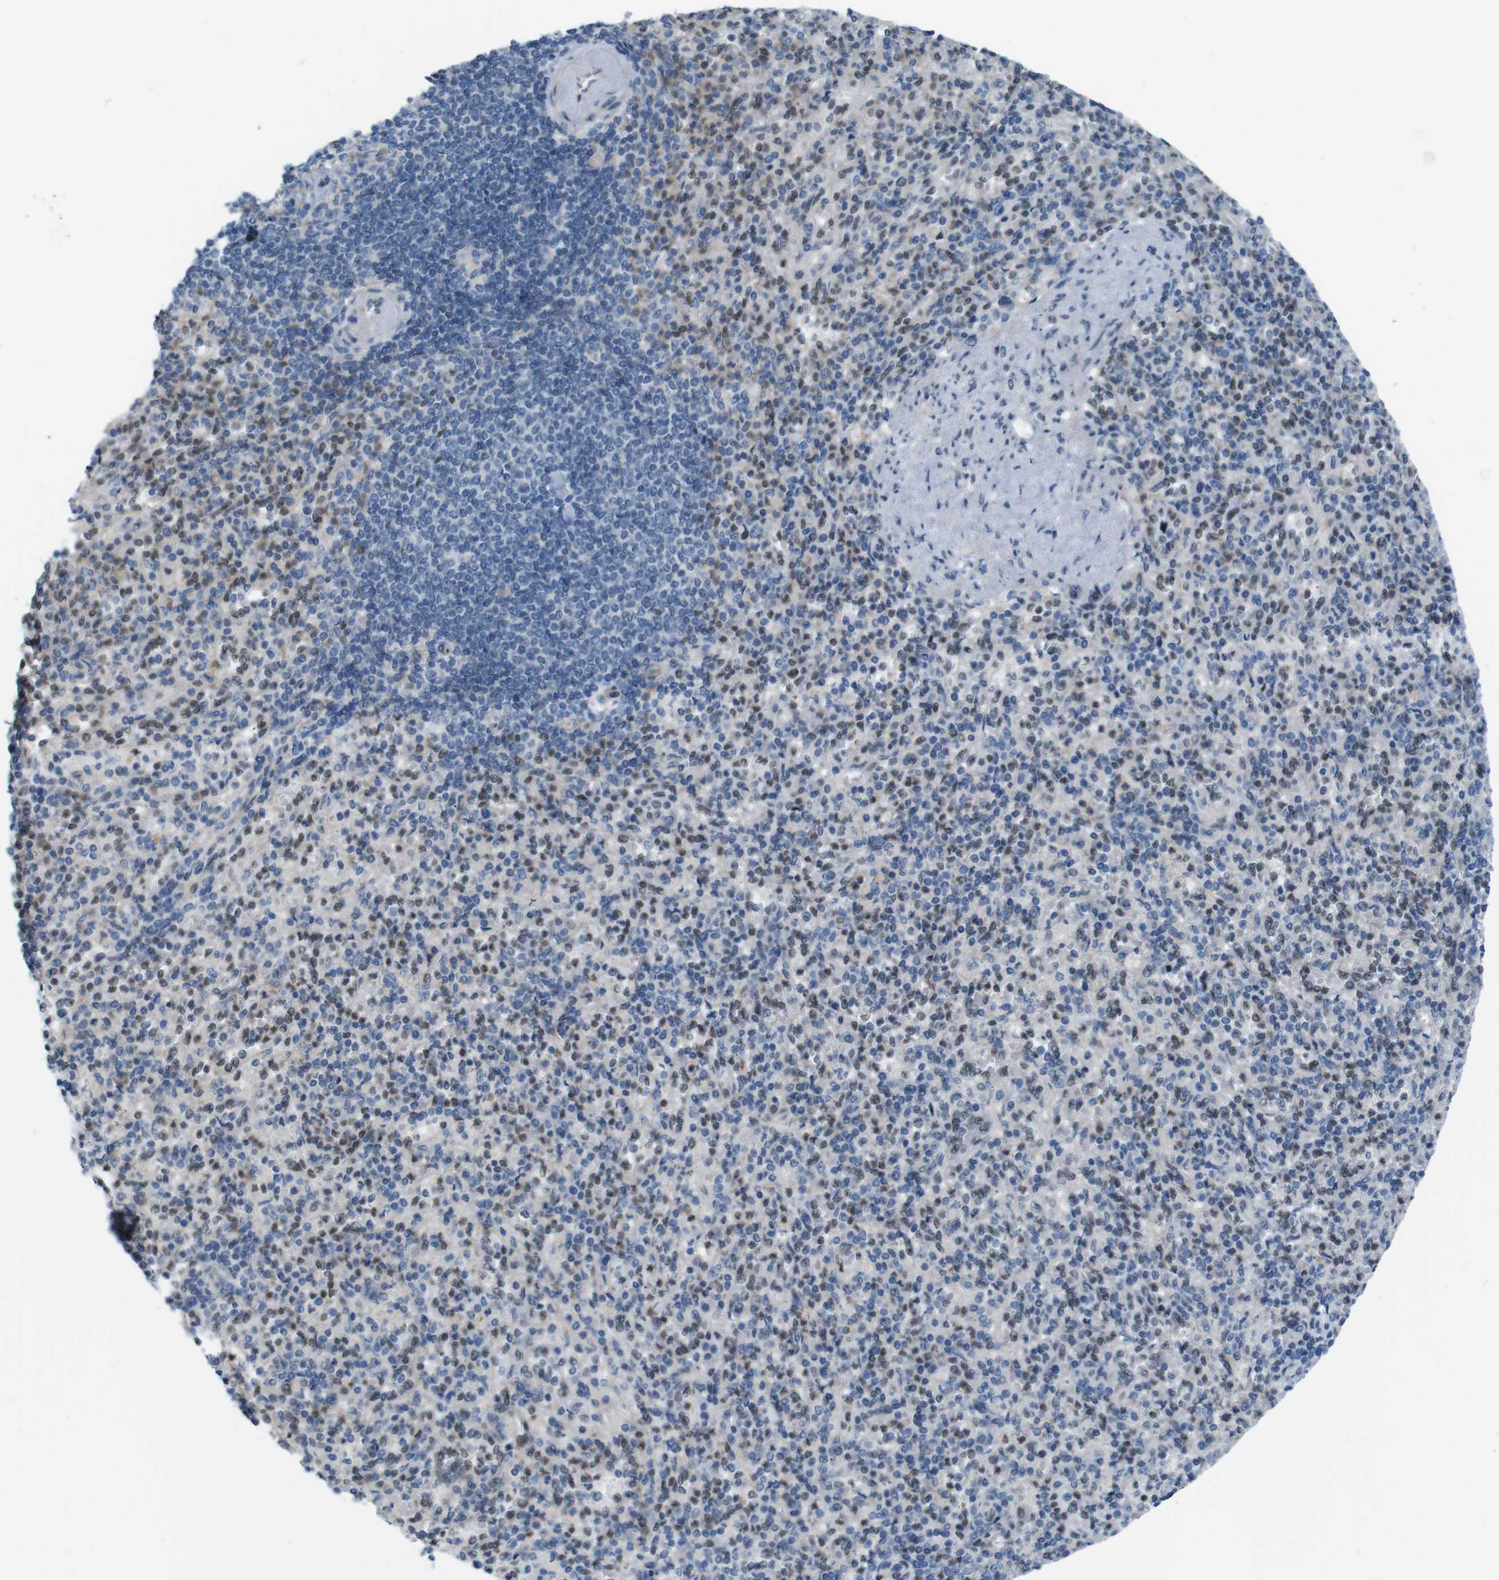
{"staining": {"intensity": "moderate", "quantity": "25%-75%", "location": "nuclear"}, "tissue": "spleen", "cell_type": "Cells in red pulp", "image_type": "normal", "snomed": [{"axis": "morphology", "description": "Normal tissue, NOS"}, {"axis": "topography", "description": "Spleen"}], "caption": "Spleen stained with DAB (3,3'-diaminobenzidine) immunohistochemistry (IHC) displays medium levels of moderate nuclear staining in about 25%-75% of cells in red pulp. The protein is shown in brown color, while the nuclei are stained blue.", "gene": "SKI", "patient": {"sex": "female", "age": 74}}